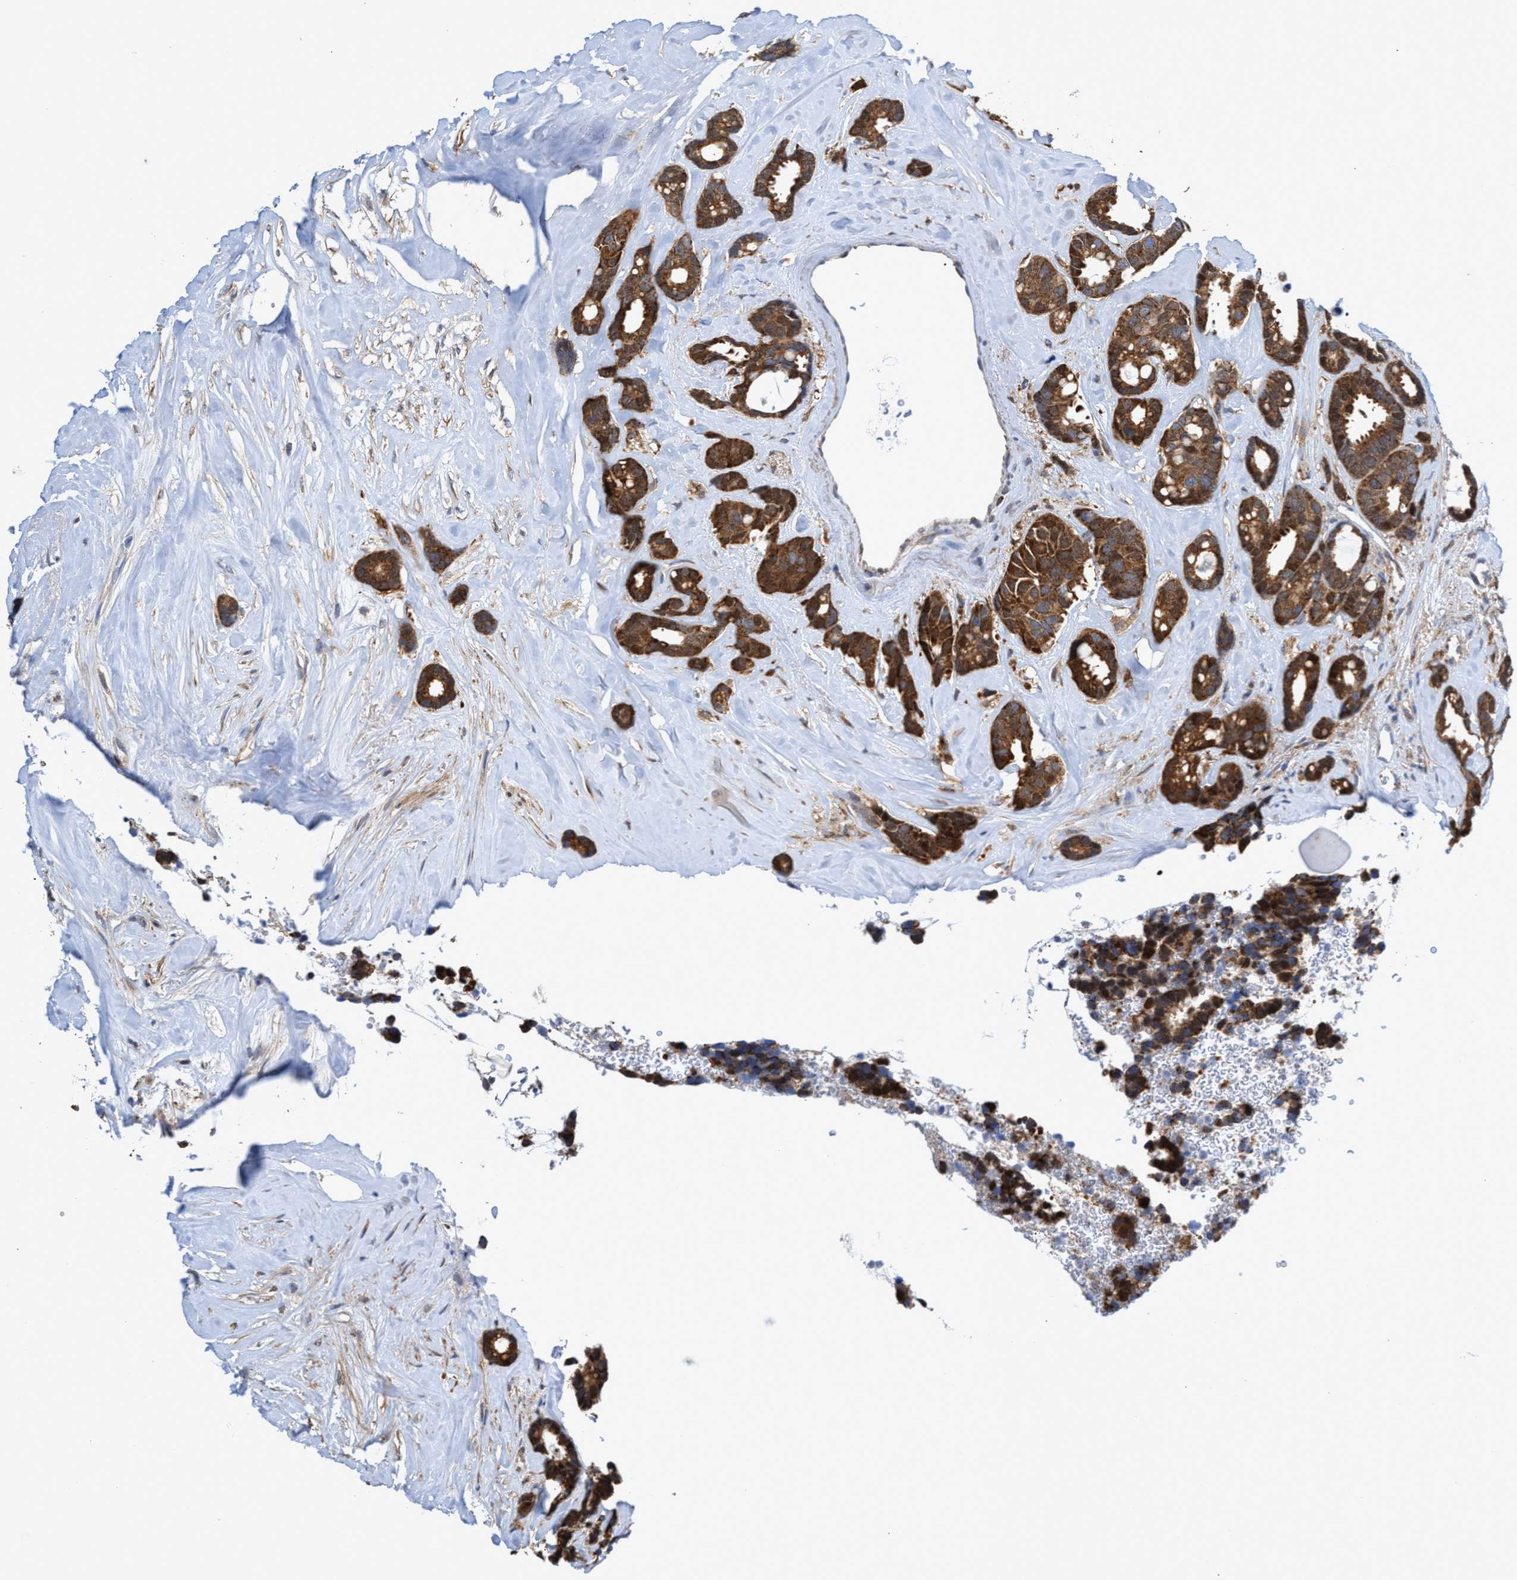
{"staining": {"intensity": "strong", "quantity": ">75%", "location": "cytoplasmic/membranous"}, "tissue": "breast cancer", "cell_type": "Tumor cells", "image_type": "cancer", "snomed": [{"axis": "morphology", "description": "Duct carcinoma"}, {"axis": "topography", "description": "Breast"}], "caption": "DAB (3,3'-diaminobenzidine) immunohistochemical staining of breast infiltrating ductal carcinoma reveals strong cytoplasmic/membranous protein positivity in about >75% of tumor cells.", "gene": "CRYZ", "patient": {"sex": "female", "age": 87}}